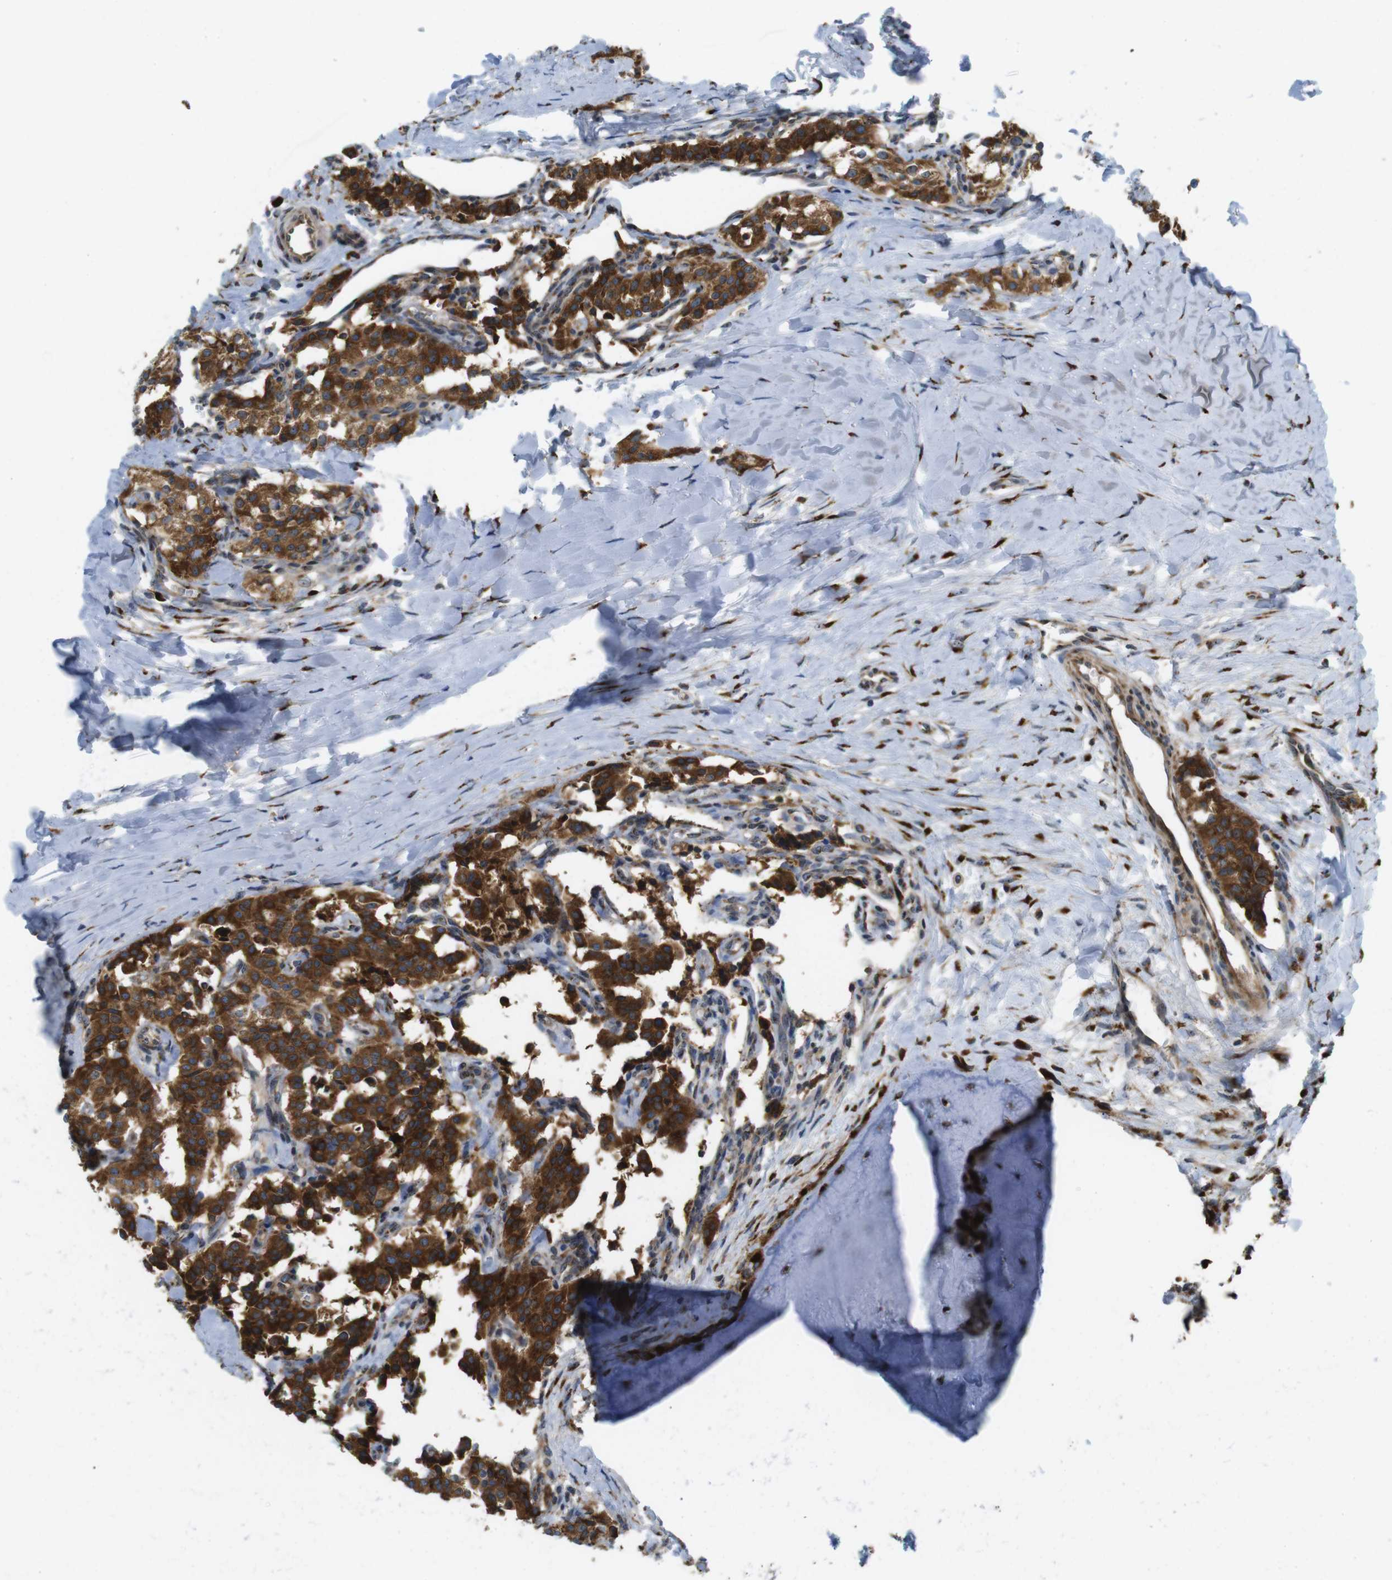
{"staining": {"intensity": "strong", "quantity": ">75%", "location": "cytoplasmic/membranous"}, "tissue": "carcinoid", "cell_type": "Tumor cells", "image_type": "cancer", "snomed": [{"axis": "morphology", "description": "Carcinoid, malignant, NOS"}, {"axis": "topography", "description": "Lung"}], "caption": "This is an image of immunohistochemistry staining of carcinoid (malignant), which shows strong staining in the cytoplasmic/membranous of tumor cells.", "gene": "TMEM143", "patient": {"sex": "male", "age": 30}}